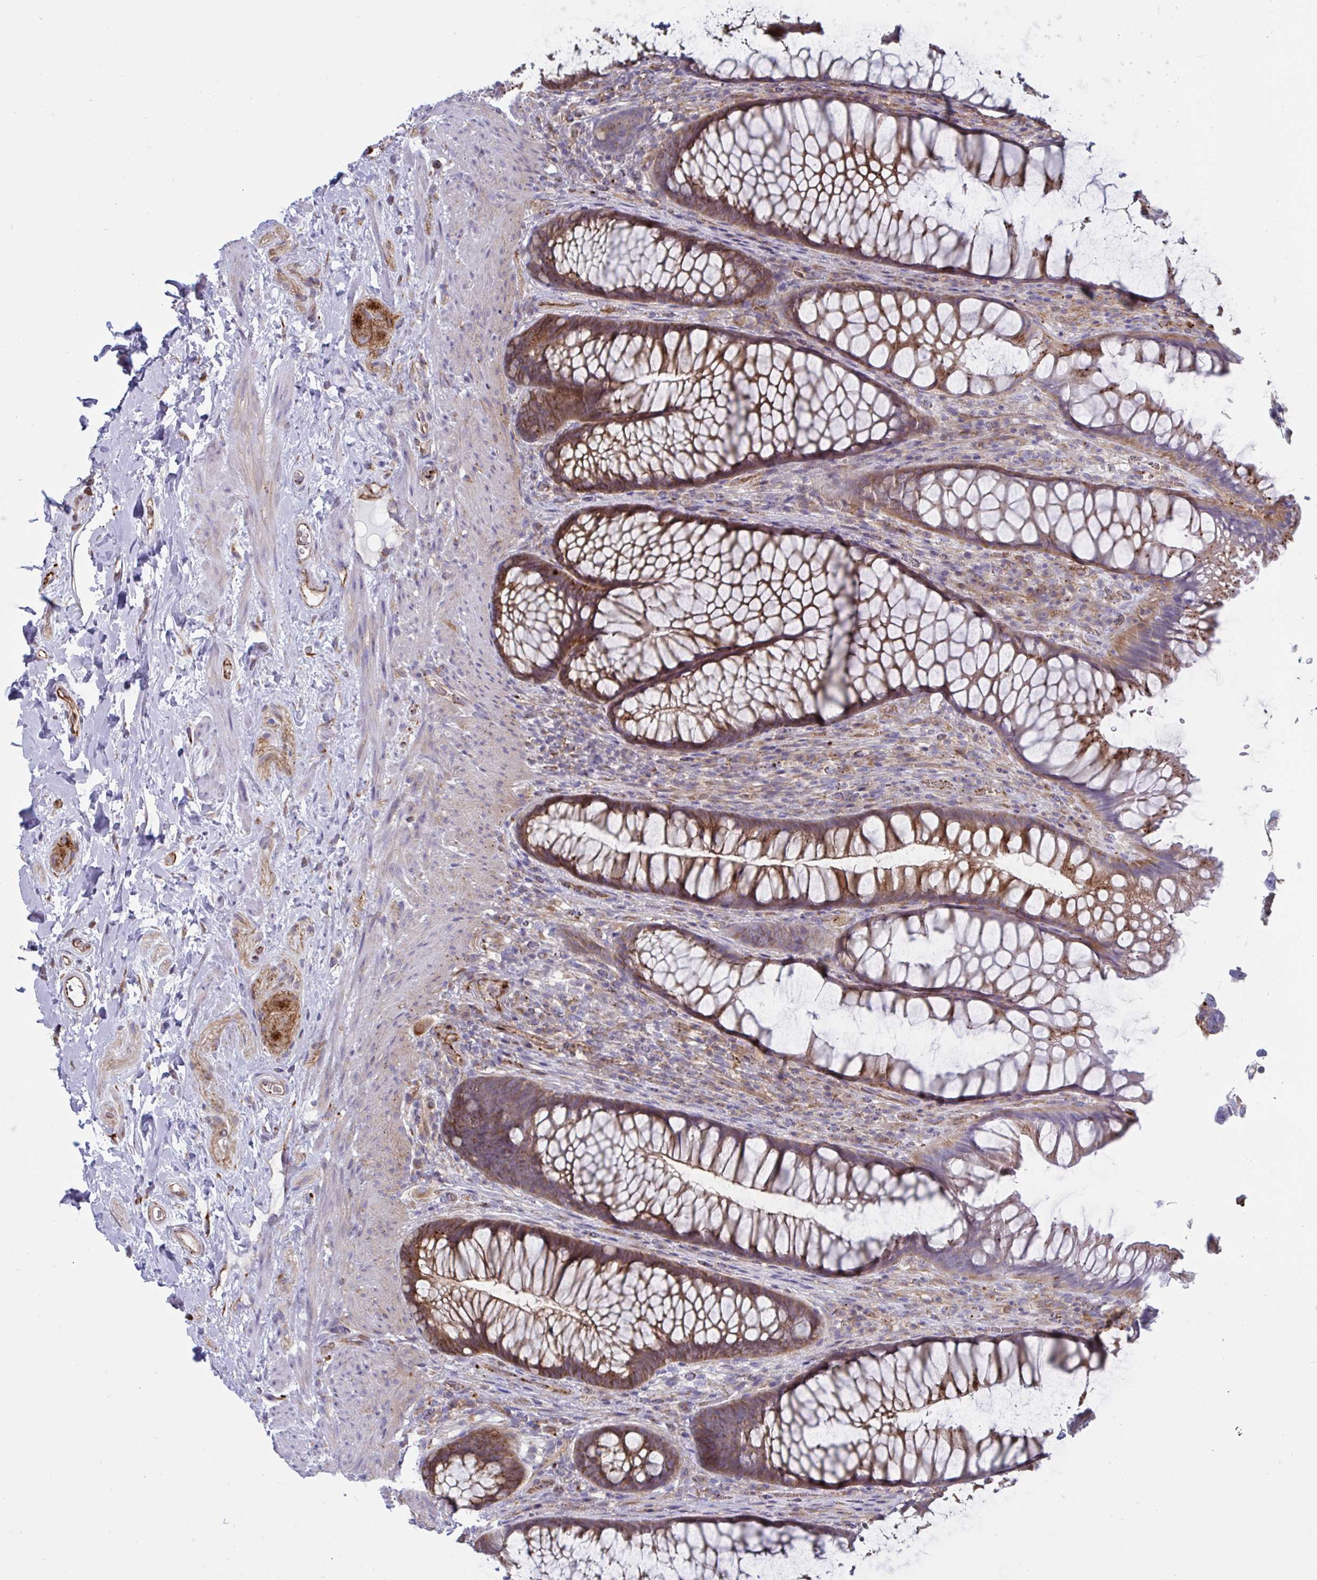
{"staining": {"intensity": "moderate", "quantity": ">75%", "location": "cytoplasmic/membranous"}, "tissue": "rectum", "cell_type": "Glandular cells", "image_type": "normal", "snomed": [{"axis": "morphology", "description": "Normal tissue, NOS"}, {"axis": "topography", "description": "Rectum"}], "caption": "Immunohistochemistry (IHC) (DAB) staining of benign human rectum demonstrates moderate cytoplasmic/membranous protein expression in approximately >75% of glandular cells. Using DAB (brown) and hematoxylin (blue) stains, captured at high magnification using brightfield microscopy.", "gene": "SLC9A6", "patient": {"sex": "male", "age": 53}}